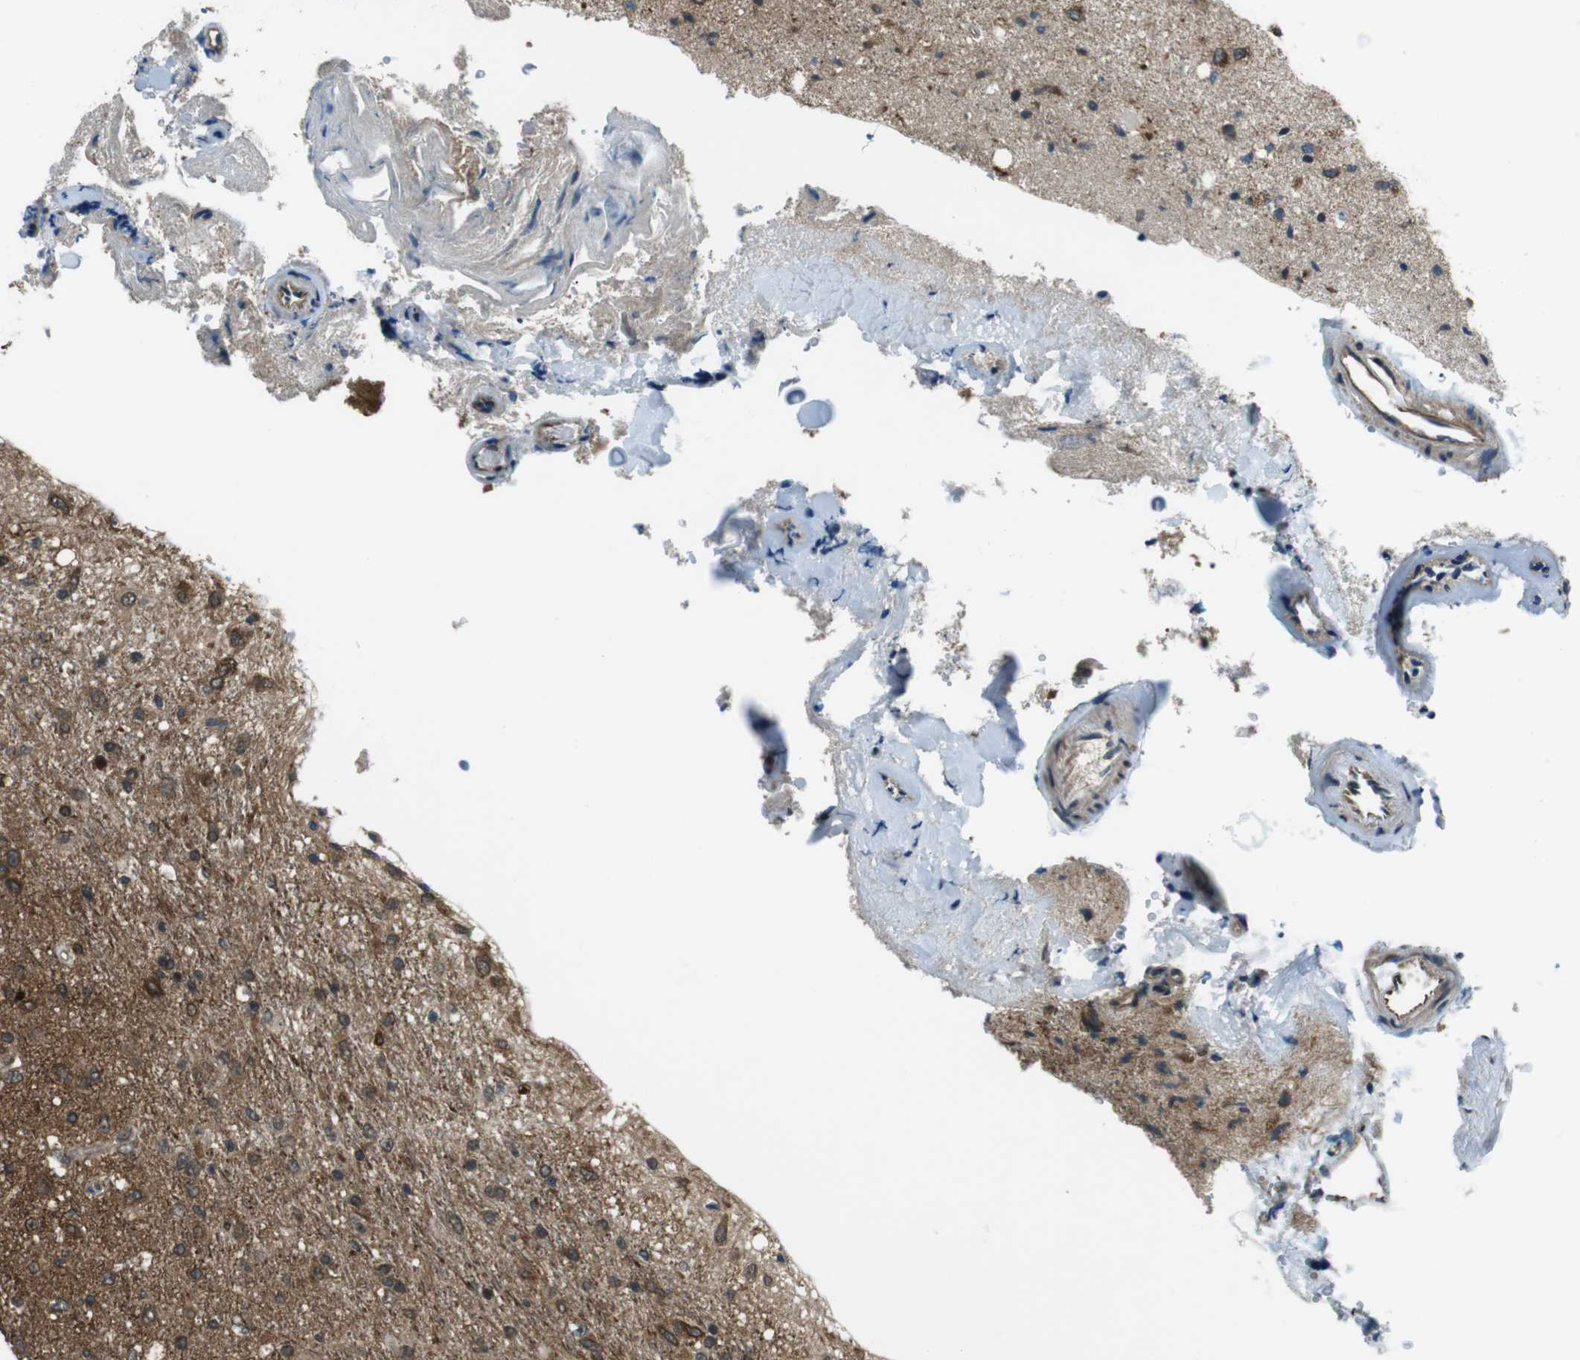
{"staining": {"intensity": "moderate", "quantity": ">75%", "location": "cytoplasmic/membranous"}, "tissue": "glioma", "cell_type": "Tumor cells", "image_type": "cancer", "snomed": [{"axis": "morphology", "description": "Glioma, malignant, Low grade"}, {"axis": "topography", "description": "Brain"}], "caption": "The histopathology image displays staining of glioma, revealing moderate cytoplasmic/membranous protein positivity (brown color) within tumor cells.", "gene": "TIAM2", "patient": {"sex": "male", "age": 77}}